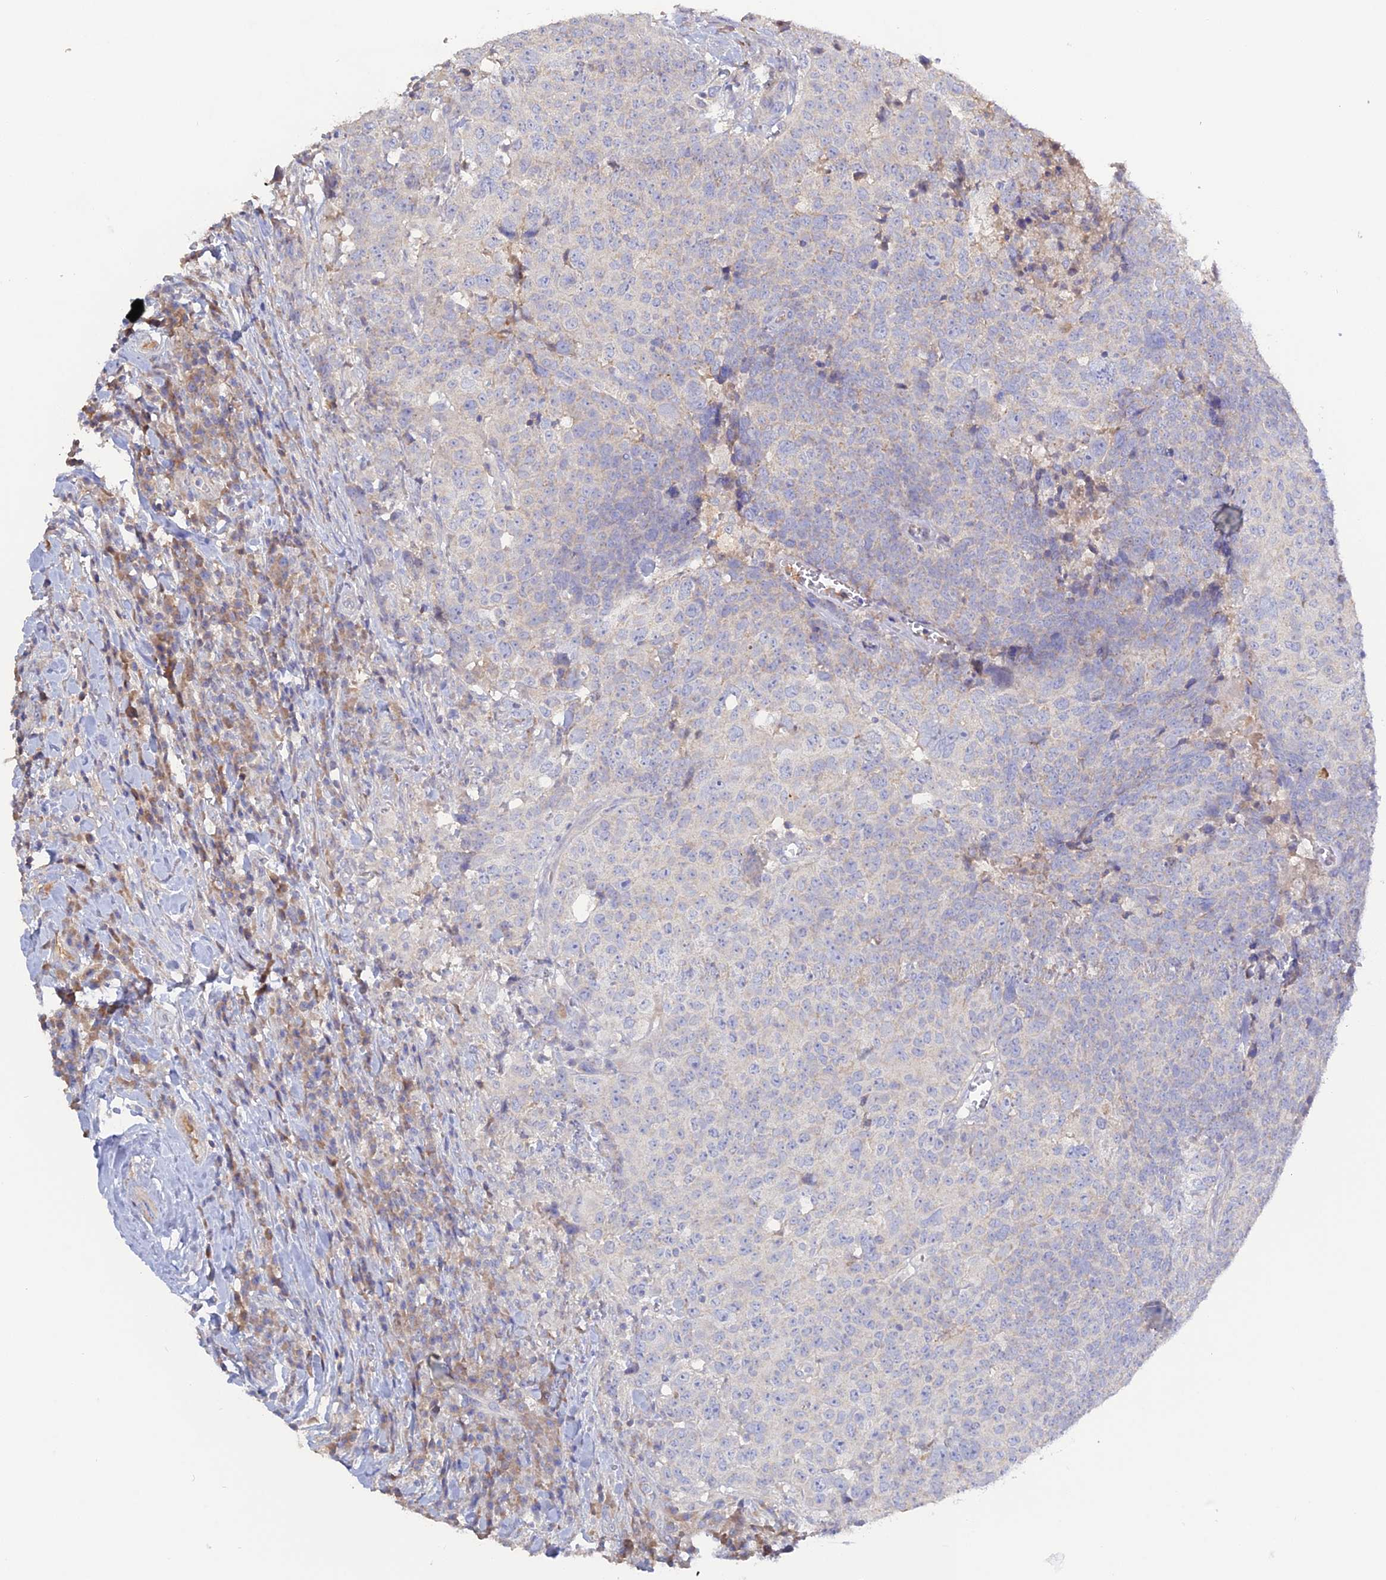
{"staining": {"intensity": "negative", "quantity": "none", "location": "none"}, "tissue": "head and neck cancer", "cell_type": "Tumor cells", "image_type": "cancer", "snomed": [{"axis": "morphology", "description": "Squamous cell carcinoma, NOS"}, {"axis": "topography", "description": "Head-Neck"}], "caption": "Immunohistochemistry (IHC) image of human head and neck cancer stained for a protein (brown), which reveals no expression in tumor cells.", "gene": "ADGRA1", "patient": {"sex": "male", "age": 66}}